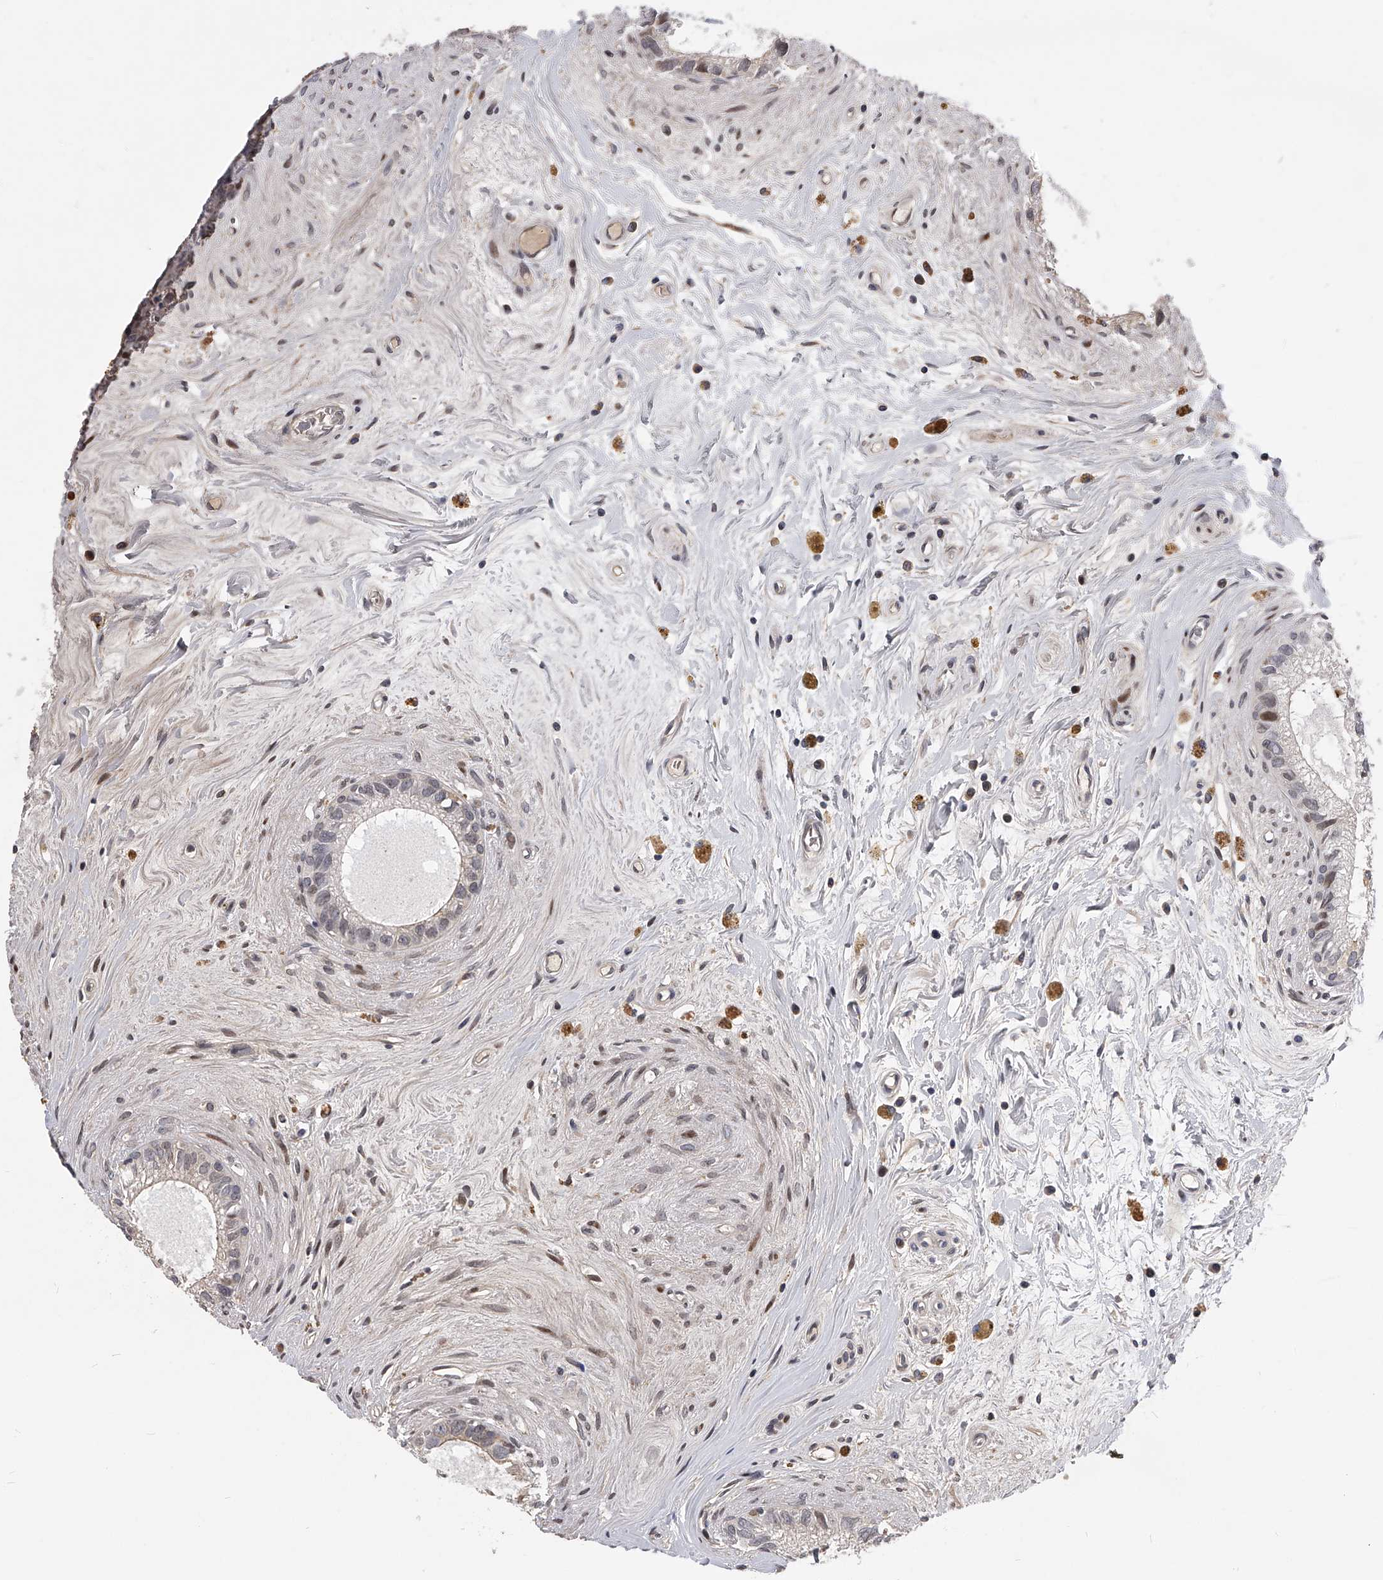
{"staining": {"intensity": "moderate", "quantity": "<25%", "location": "nuclear"}, "tissue": "epididymis", "cell_type": "Glandular cells", "image_type": "normal", "snomed": [{"axis": "morphology", "description": "Normal tissue, NOS"}, {"axis": "topography", "description": "Epididymis"}], "caption": "Immunohistochemical staining of unremarkable human epididymis demonstrates moderate nuclear protein staining in approximately <25% of glandular cells.", "gene": "MDN1", "patient": {"sex": "male", "age": 80}}